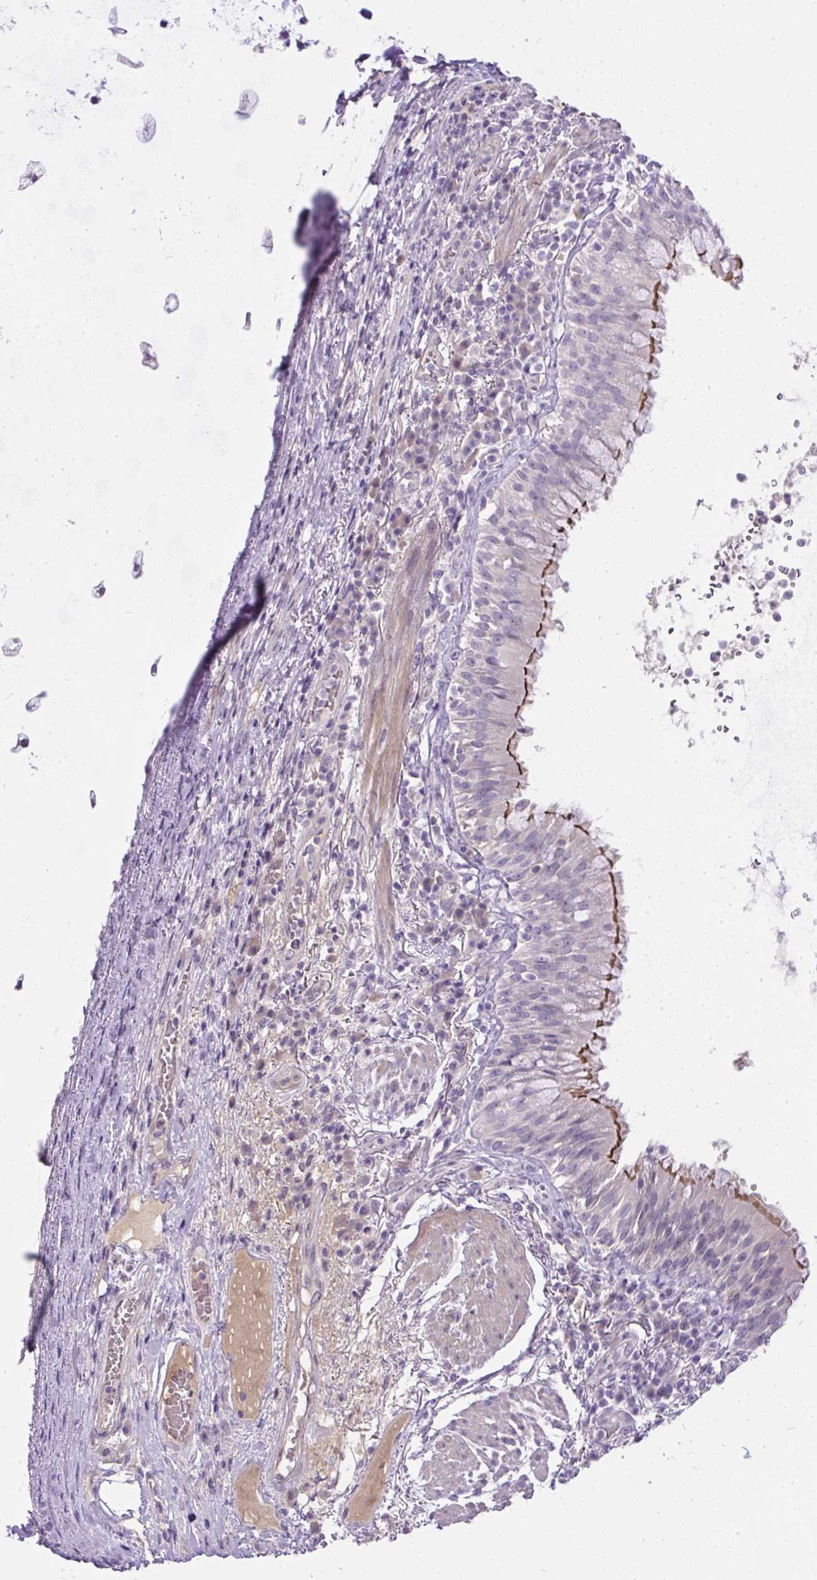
{"staining": {"intensity": "moderate", "quantity": ">75%", "location": "cytoplasmic/membranous"}, "tissue": "bronchus", "cell_type": "Respiratory epithelial cells", "image_type": "normal", "snomed": [{"axis": "morphology", "description": "Normal tissue, NOS"}, {"axis": "topography", "description": "Cartilage tissue"}, {"axis": "topography", "description": "Bronchus"}], "caption": "A brown stain labels moderate cytoplasmic/membranous positivity of a protein in respiratory epithelial cells of unremarkable bronchus.", "gene": "KRTAP20", "patient": {"sex": "male", "age": 56}}